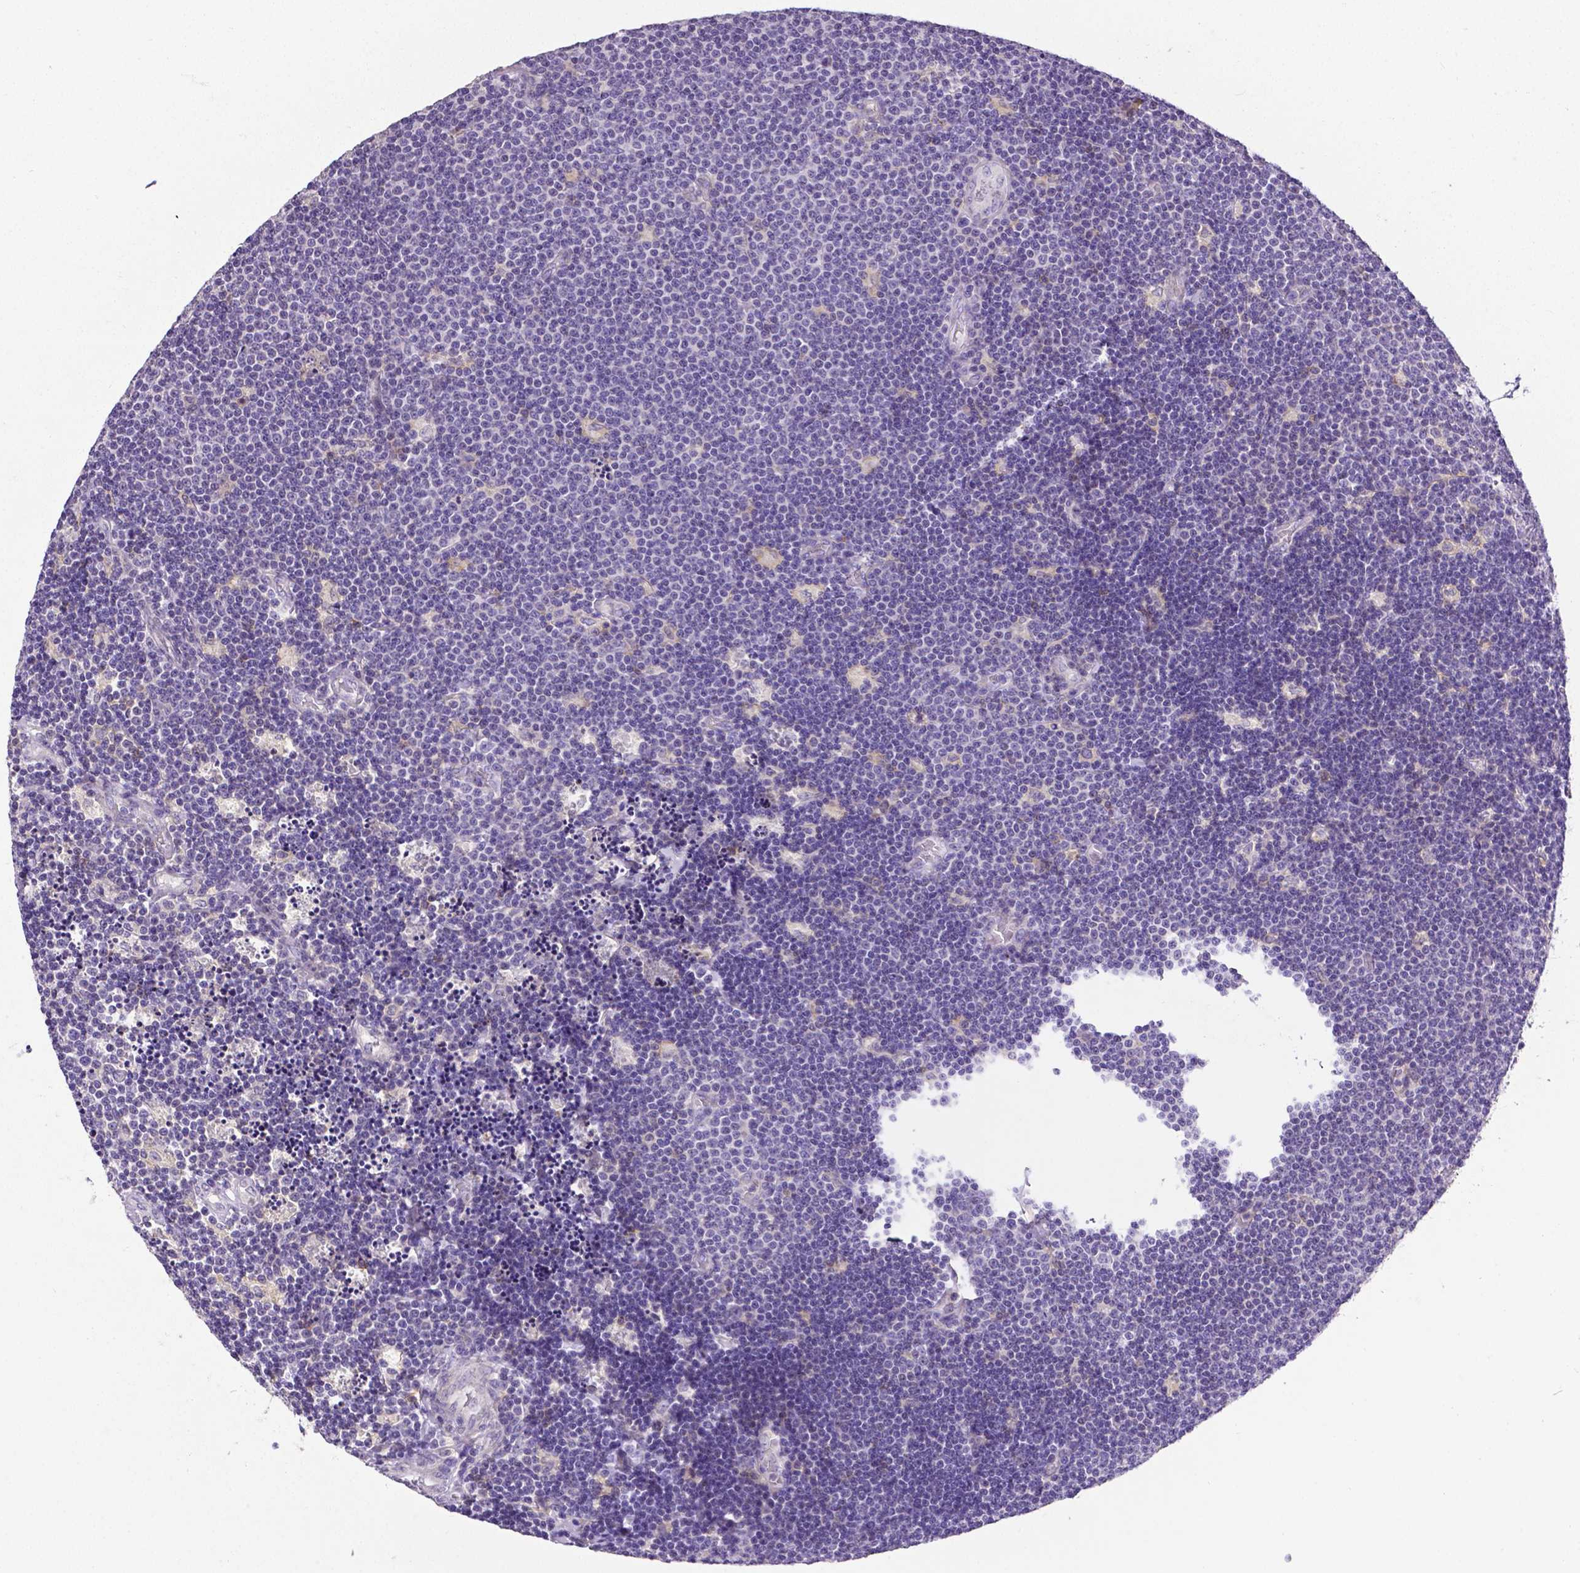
{"staining": {"intensity": "negative", "quantity": "none", "location": "none"}, "tissue": "lymphoma", "cell_type": "Tumor cells", "image_type": "cancer", "snomed": [{"axis": "morphology", "description": "Malignant lymphoma, non-Hodgkin's type, Low grade"}, {"axis": "topography", "description": "Brain"}], "caption": "Immunohistochemistry (IHC) micrograph of human lymphoma stained for a protein (brown), which demonstrates no expression in tumor cells. (Stains: DAB IHC with hematoxylin counter stain, Microscopy: brightfield microscopy at high magnification).", "gene": "CD4", "patient": {"sex": "female", "age": 66}}